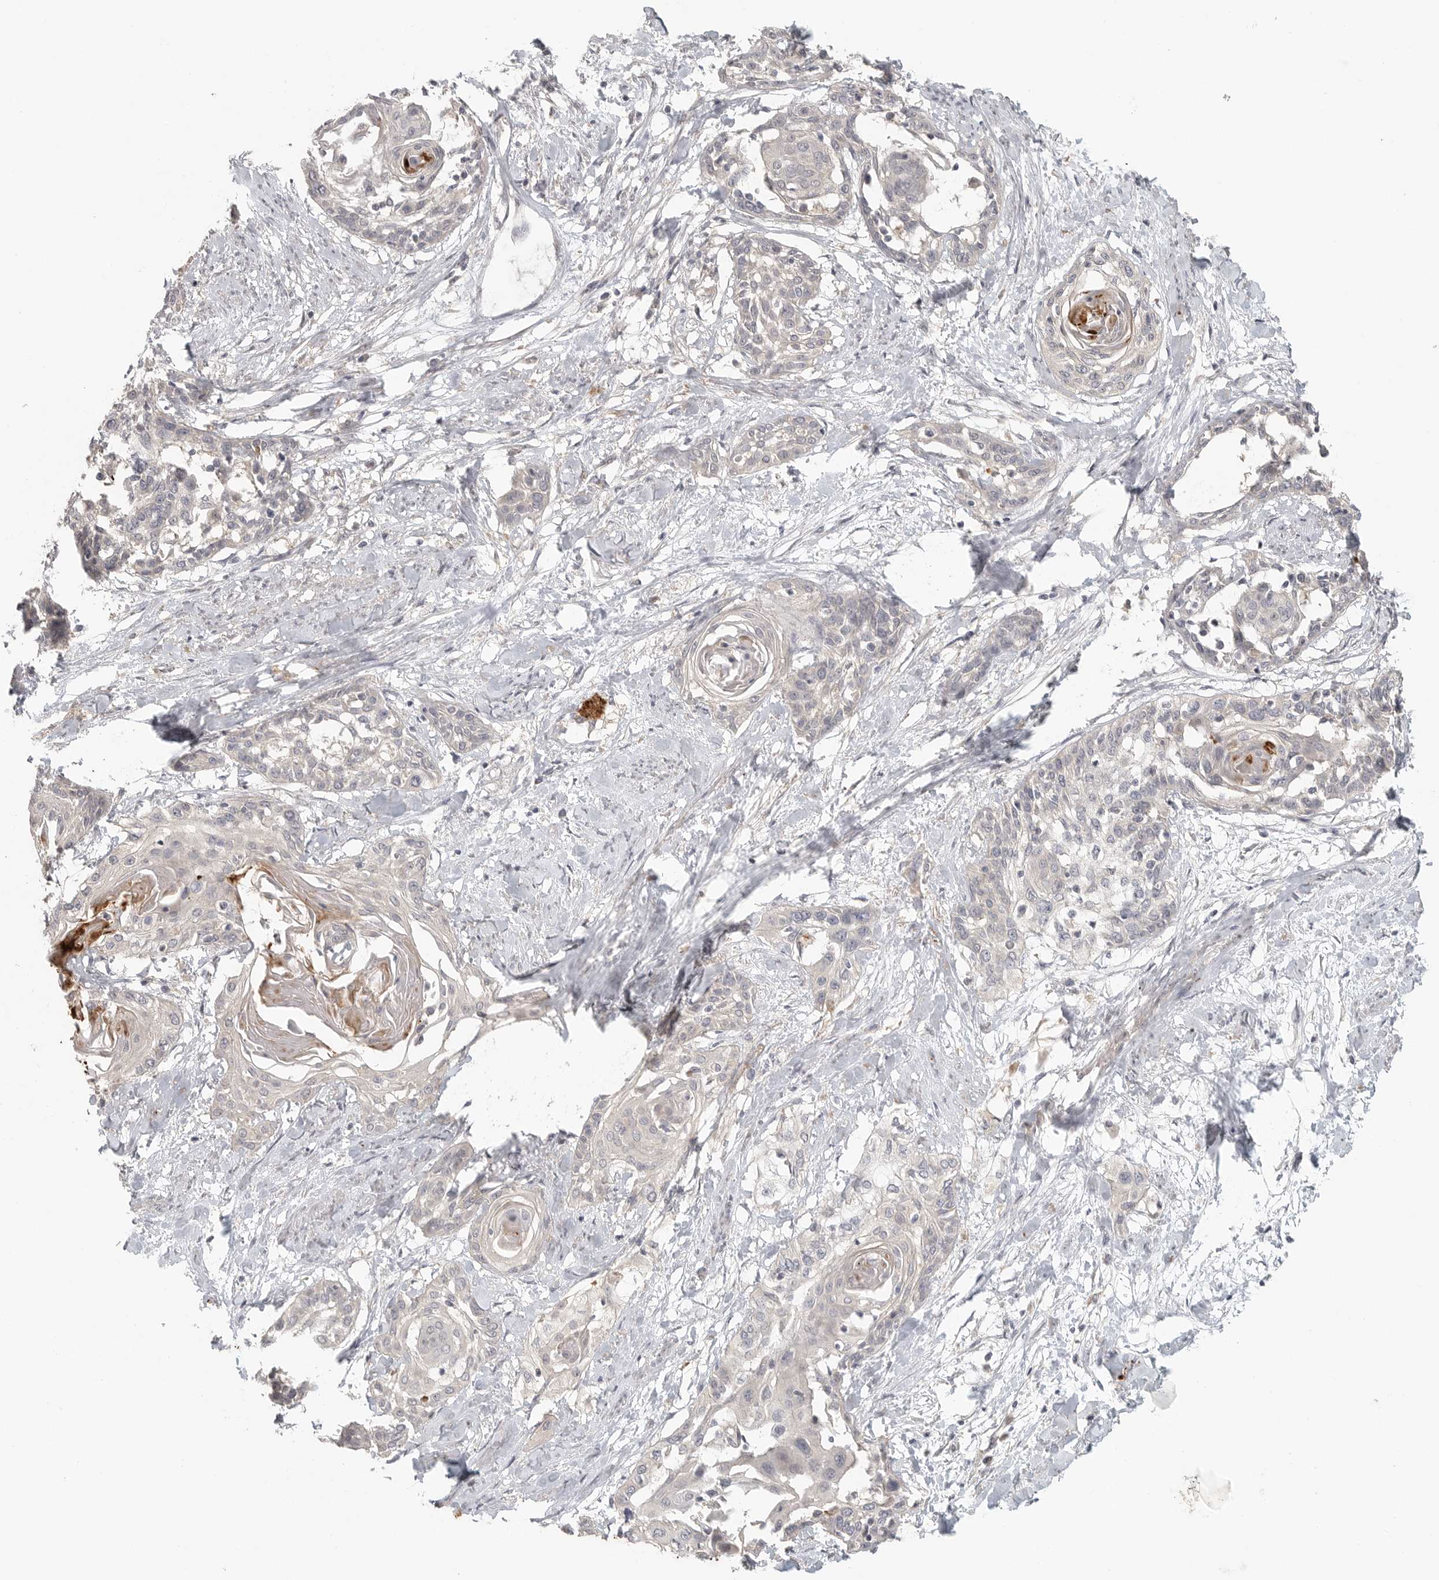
{"staining": {"intensity": "negative", "quantity": "none", "location": "none"}, "tissue": "cervical cancer", "cell_type": "Tumor cells", "image_type": "cancer", "snomed": [{"axis": "morphology", "description": "Squamous cell carcinoma, NOS"}, {"axis": "topography", "description": "Cervix"}], "caption": "IHC of human cervical cancer demonstrates no positivity in tumor cells.", "gene": "HDAC6", "patient": {"sex": "female", "age": 57}}